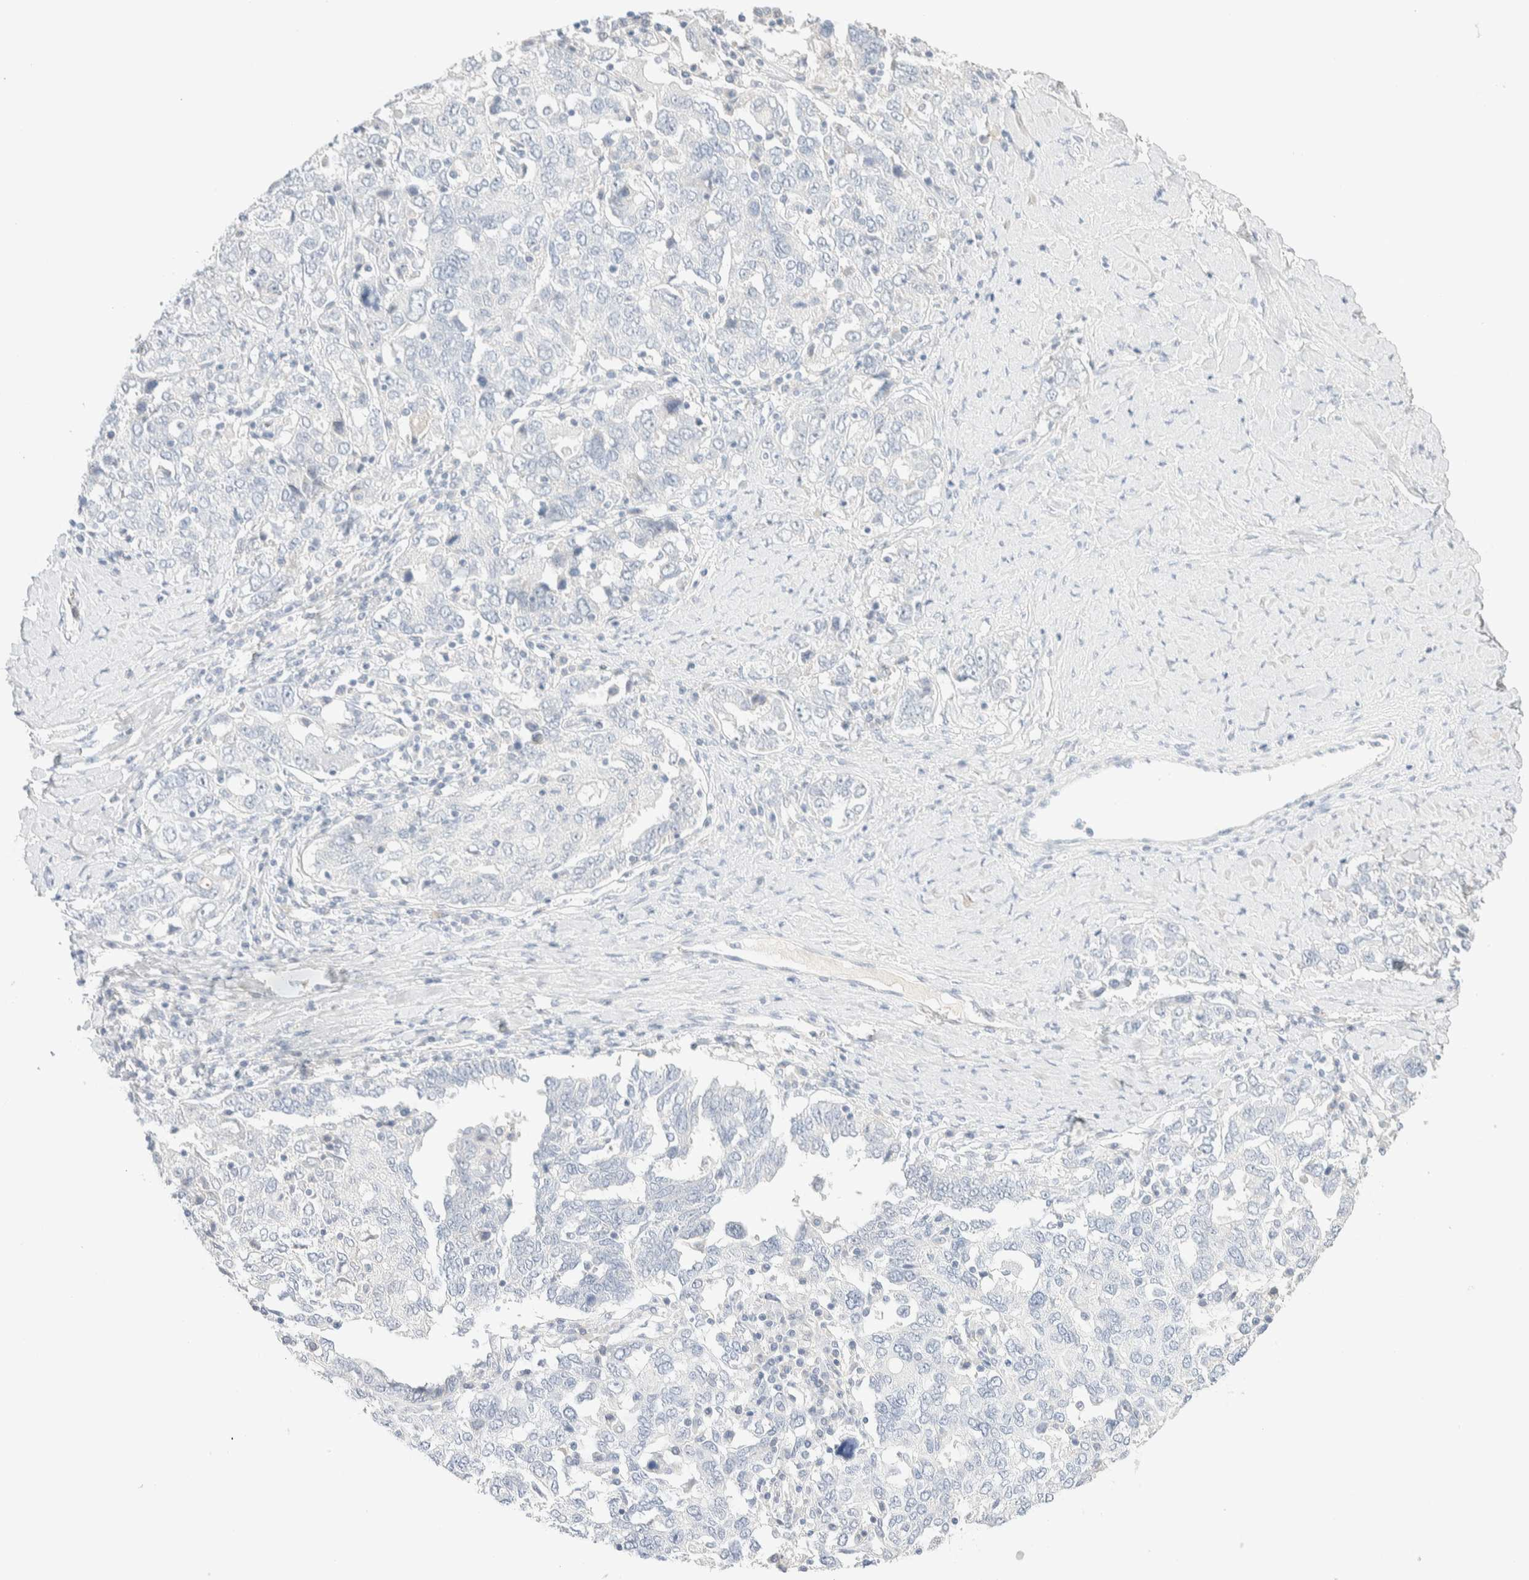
{"staining": {"intensity": "negative", "quantity": "none", "location": "none"}, "tissue": "ovarian cancer", "cell_type": "Tumor cells", "image_type": "cancer", "snomed": [{"axis": "morphology", "description": "Carcinoma, endometroid"}, {"axis": "topography", "description": "Ovary"}], "caption": "An immunohistochemistry histopathology image of ovarian cancer is shown. There is no staining in tumor cells of ovarian cancer.", "gene": "RIDA", "patient": {"sex": "female", "age": 62}}